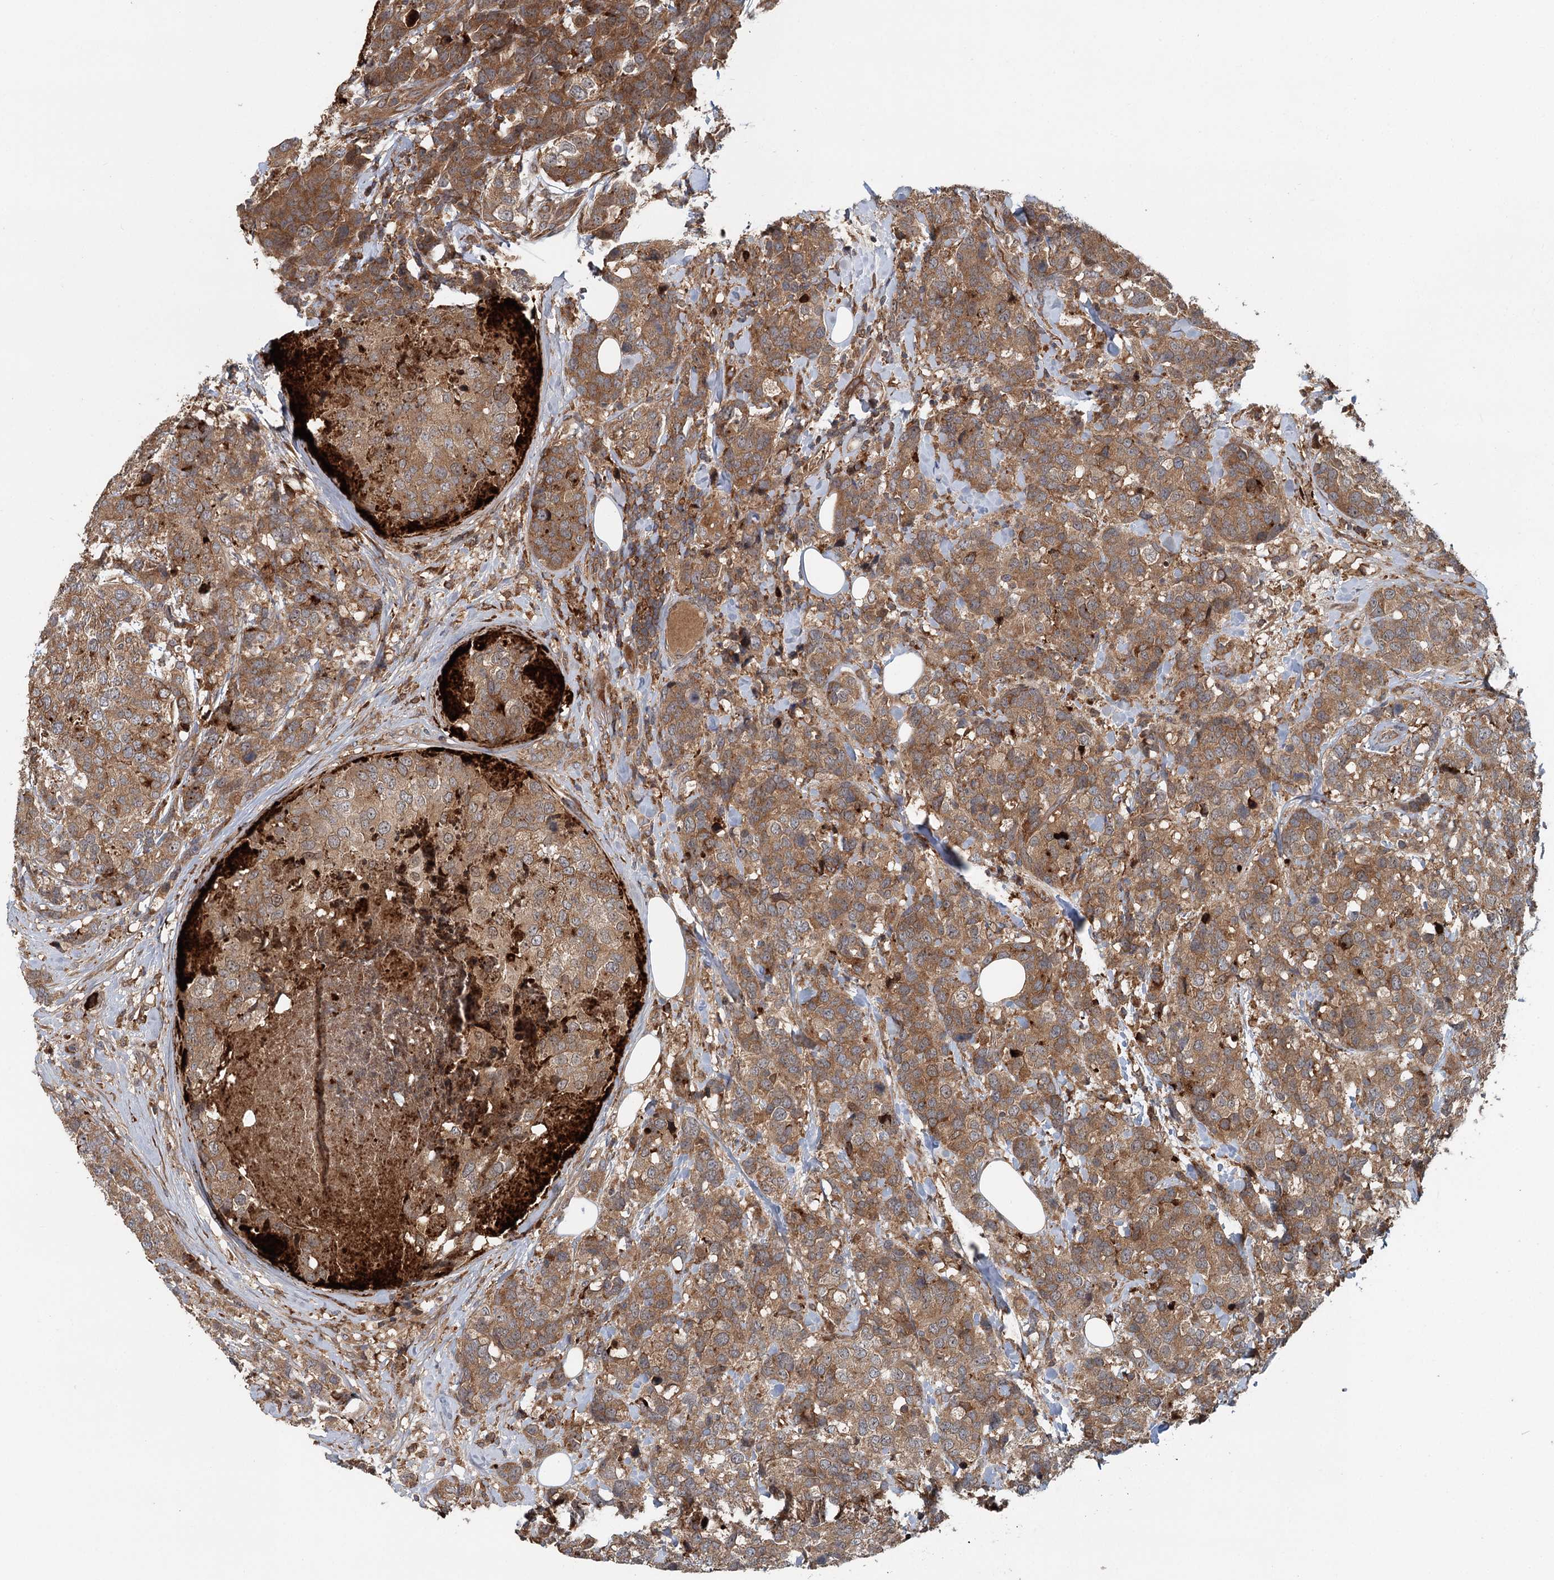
{"staining": {"intensity": "moderate", "quantity": ">75%", "location": "cytoplasmic/membranous"}, "tissue": "breast cancer", "cell_type": "Tumor cells", "image_type": "cancer", "snomed": [{"axis": "morphology", "description": "Lobular carcinoma"}, {"axis": "topography", "description": "Breast"}], "caption": "Immunohistochemistry (IHC) (DAB) staining of breast cancer (lobular carcinoma) exhibits moderate cytoplasmic/membranous protein expression in about >75% of tumor cells. Using DAB (3,3'-diaminobenzidine) (brown) and hematoxylin (blue) stains, captured at high magnification using brightfield microscopy.", "gene": "RNF111", "patient": {"sex": "female", "age": 59}}